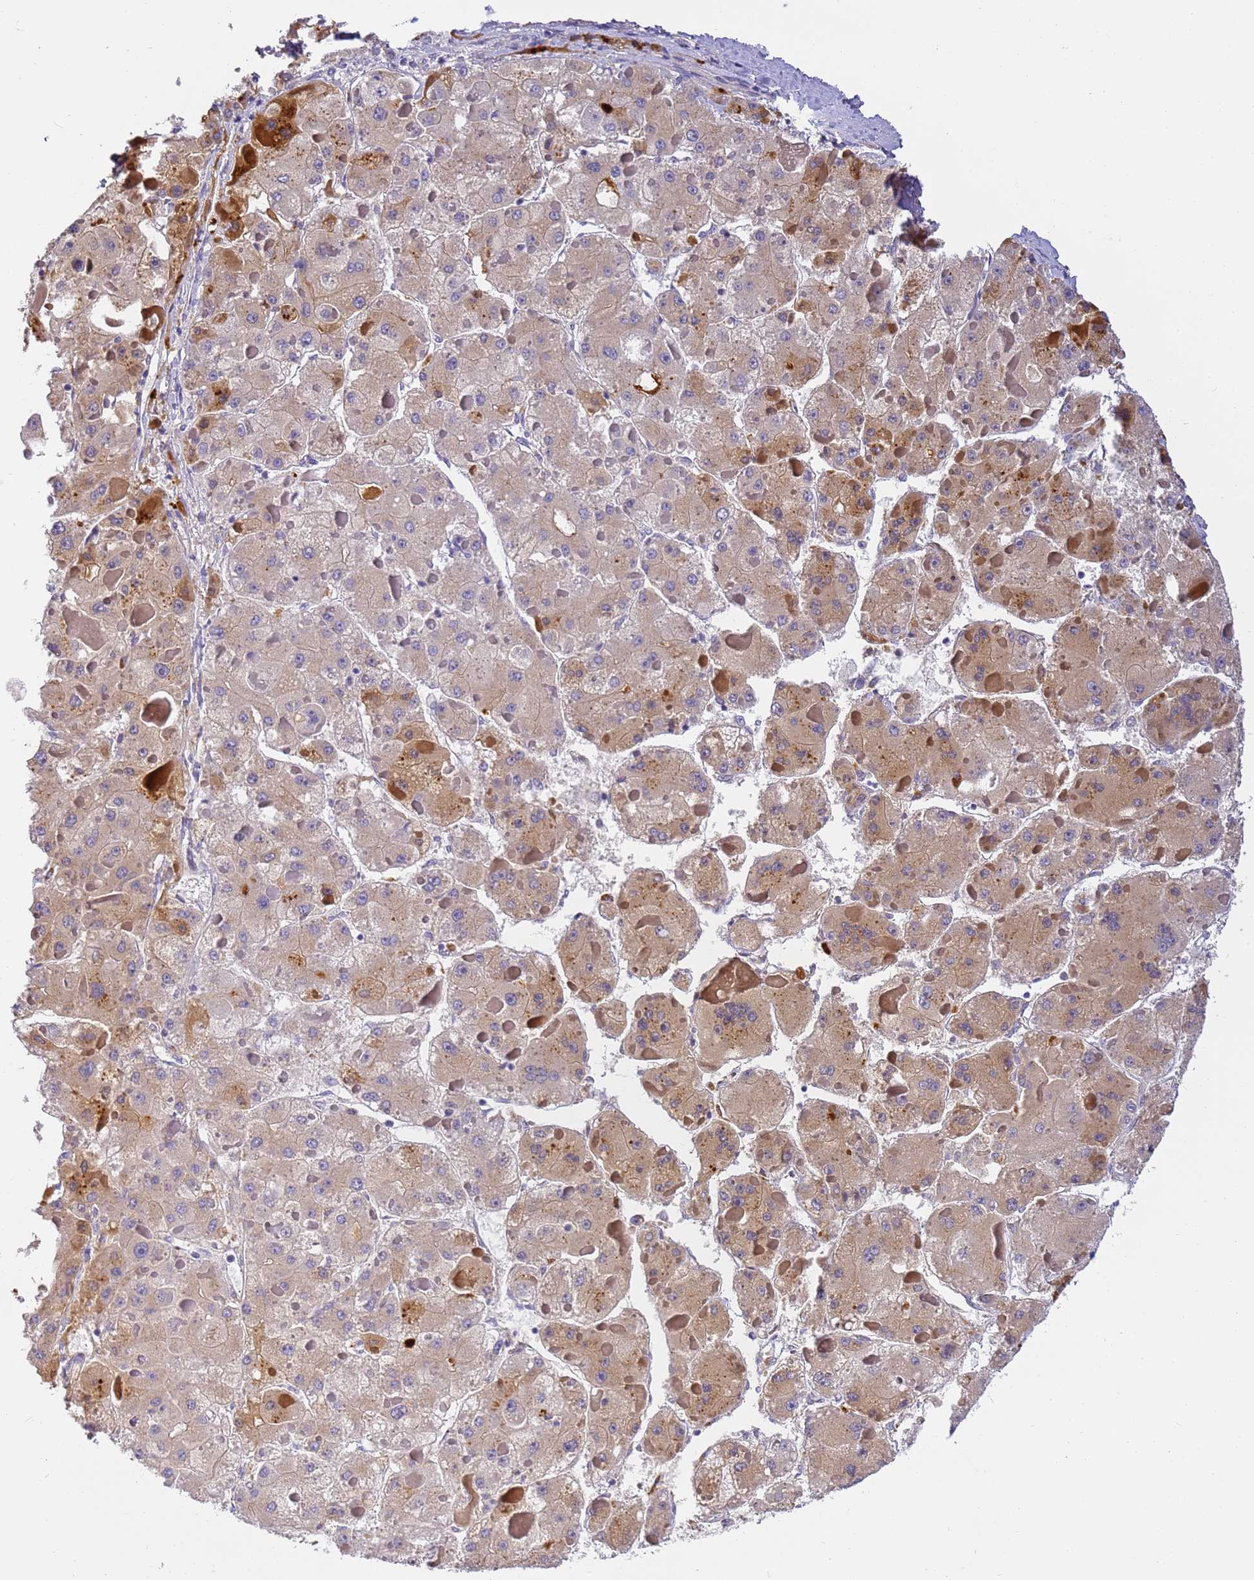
{"staining": {"intensity": "moderate", "quantity": "25%-75%", "location": "cytoplasmic/membranous"}, "tissue": "liver cancer", "cell_type": "Tumor cells", "image_type": "cancer", "snomed": [{"axis": "morphology", "description": "Carcinoma, Hepatocellular, NOS"}, {"axis": "topography", "description": "Liver"}], "caption": "A histopathology image of liver cancer (hepatocellular carcinoma) stained for a protein reveals moderate cytoplasmic/membranous brown staining in tumor cells.", "gene": "CFHR2", "patient": {"sex": "female", "age": 73}}